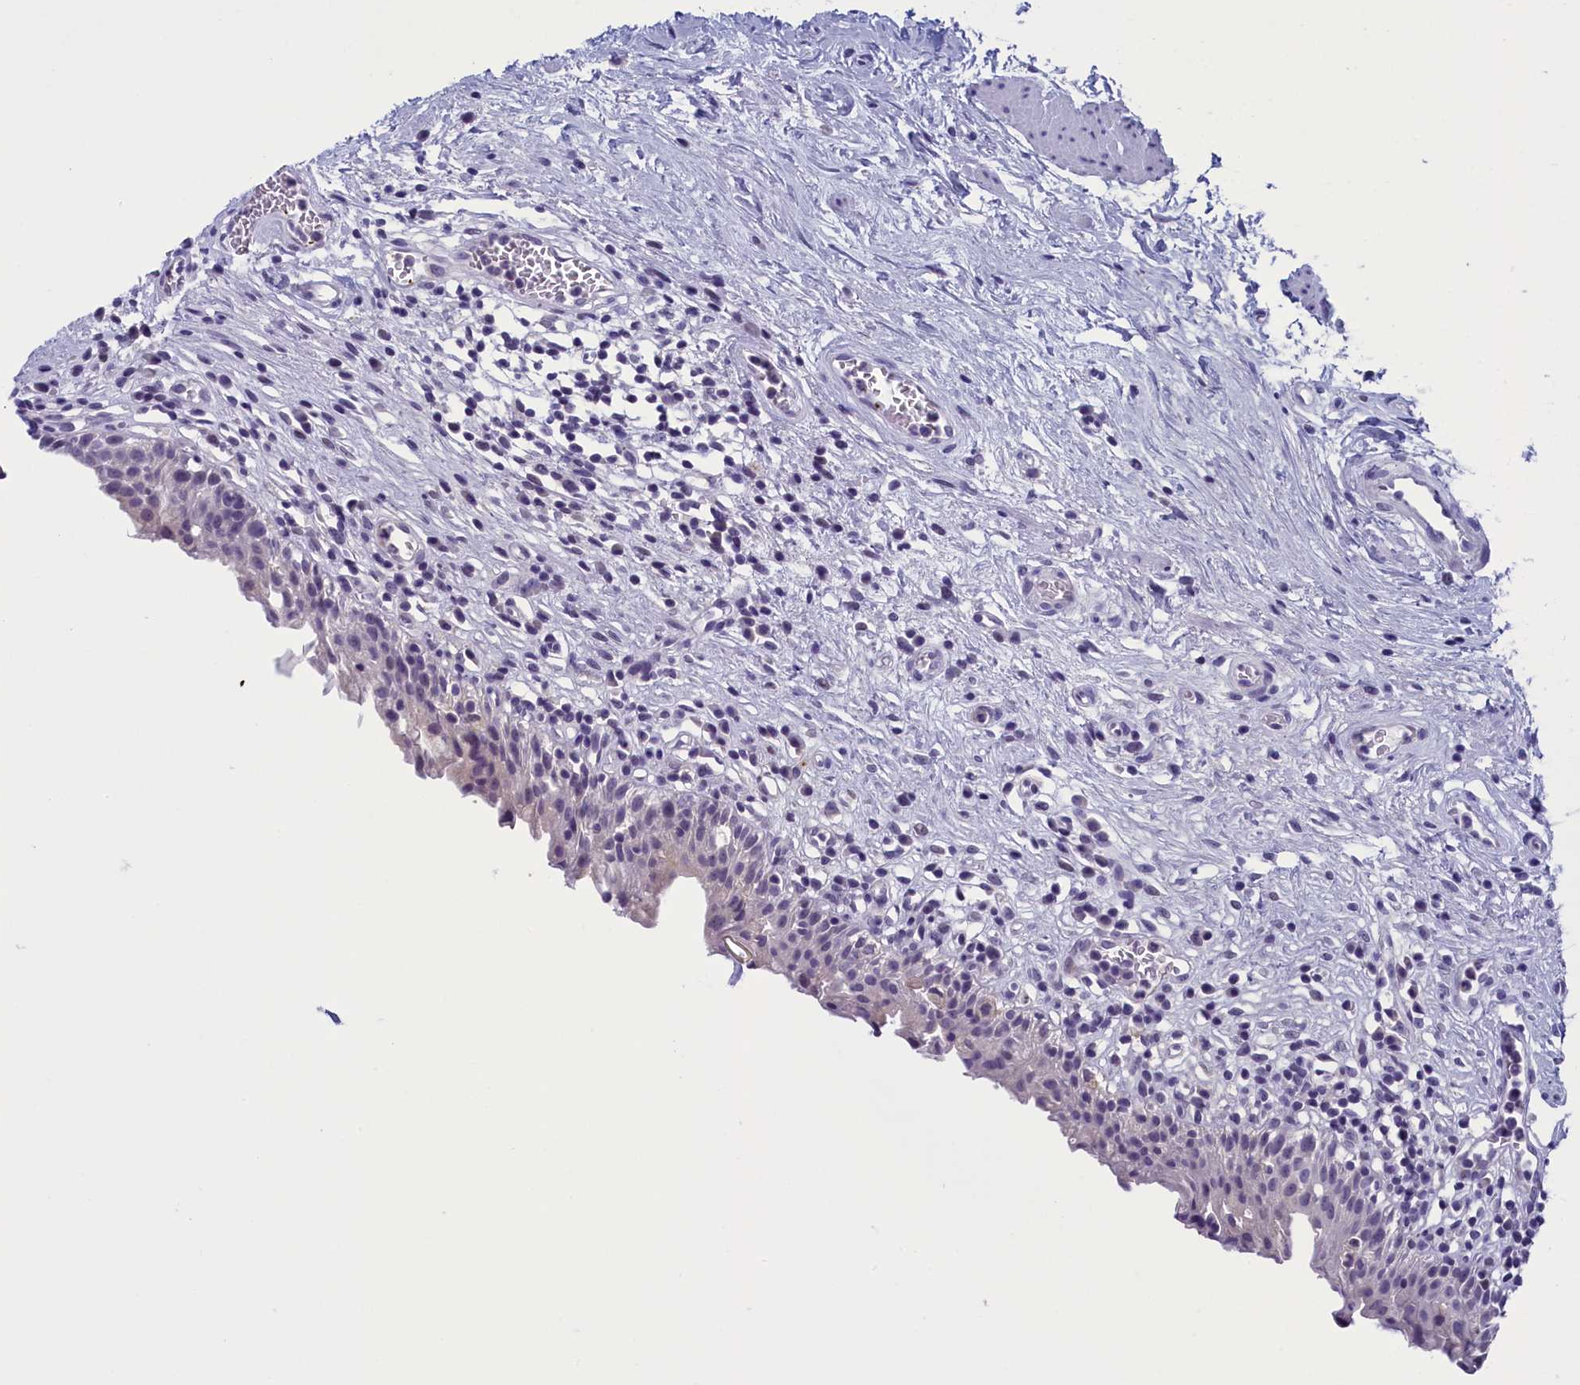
{"staining": {"intensity": "negative", "quantity": "none", "location": "none"}, "tissue": "urinary bladder", "cell_type": "Urothelial cells", "image_type": "normal", "snomed": [{"axis": "morphology", "description": "Normal tissue, NOS"}, {"axis": "morphology", "description": "Inflammation, NOS"}, {"axis": "topography", "description": "Urinary bladder"}], "caption": "The micrograph shows no staining of urothelial cells in normal urinary bladder.", "gene": "AIFM2", "patient": {"sex": "male", "age": 63}}